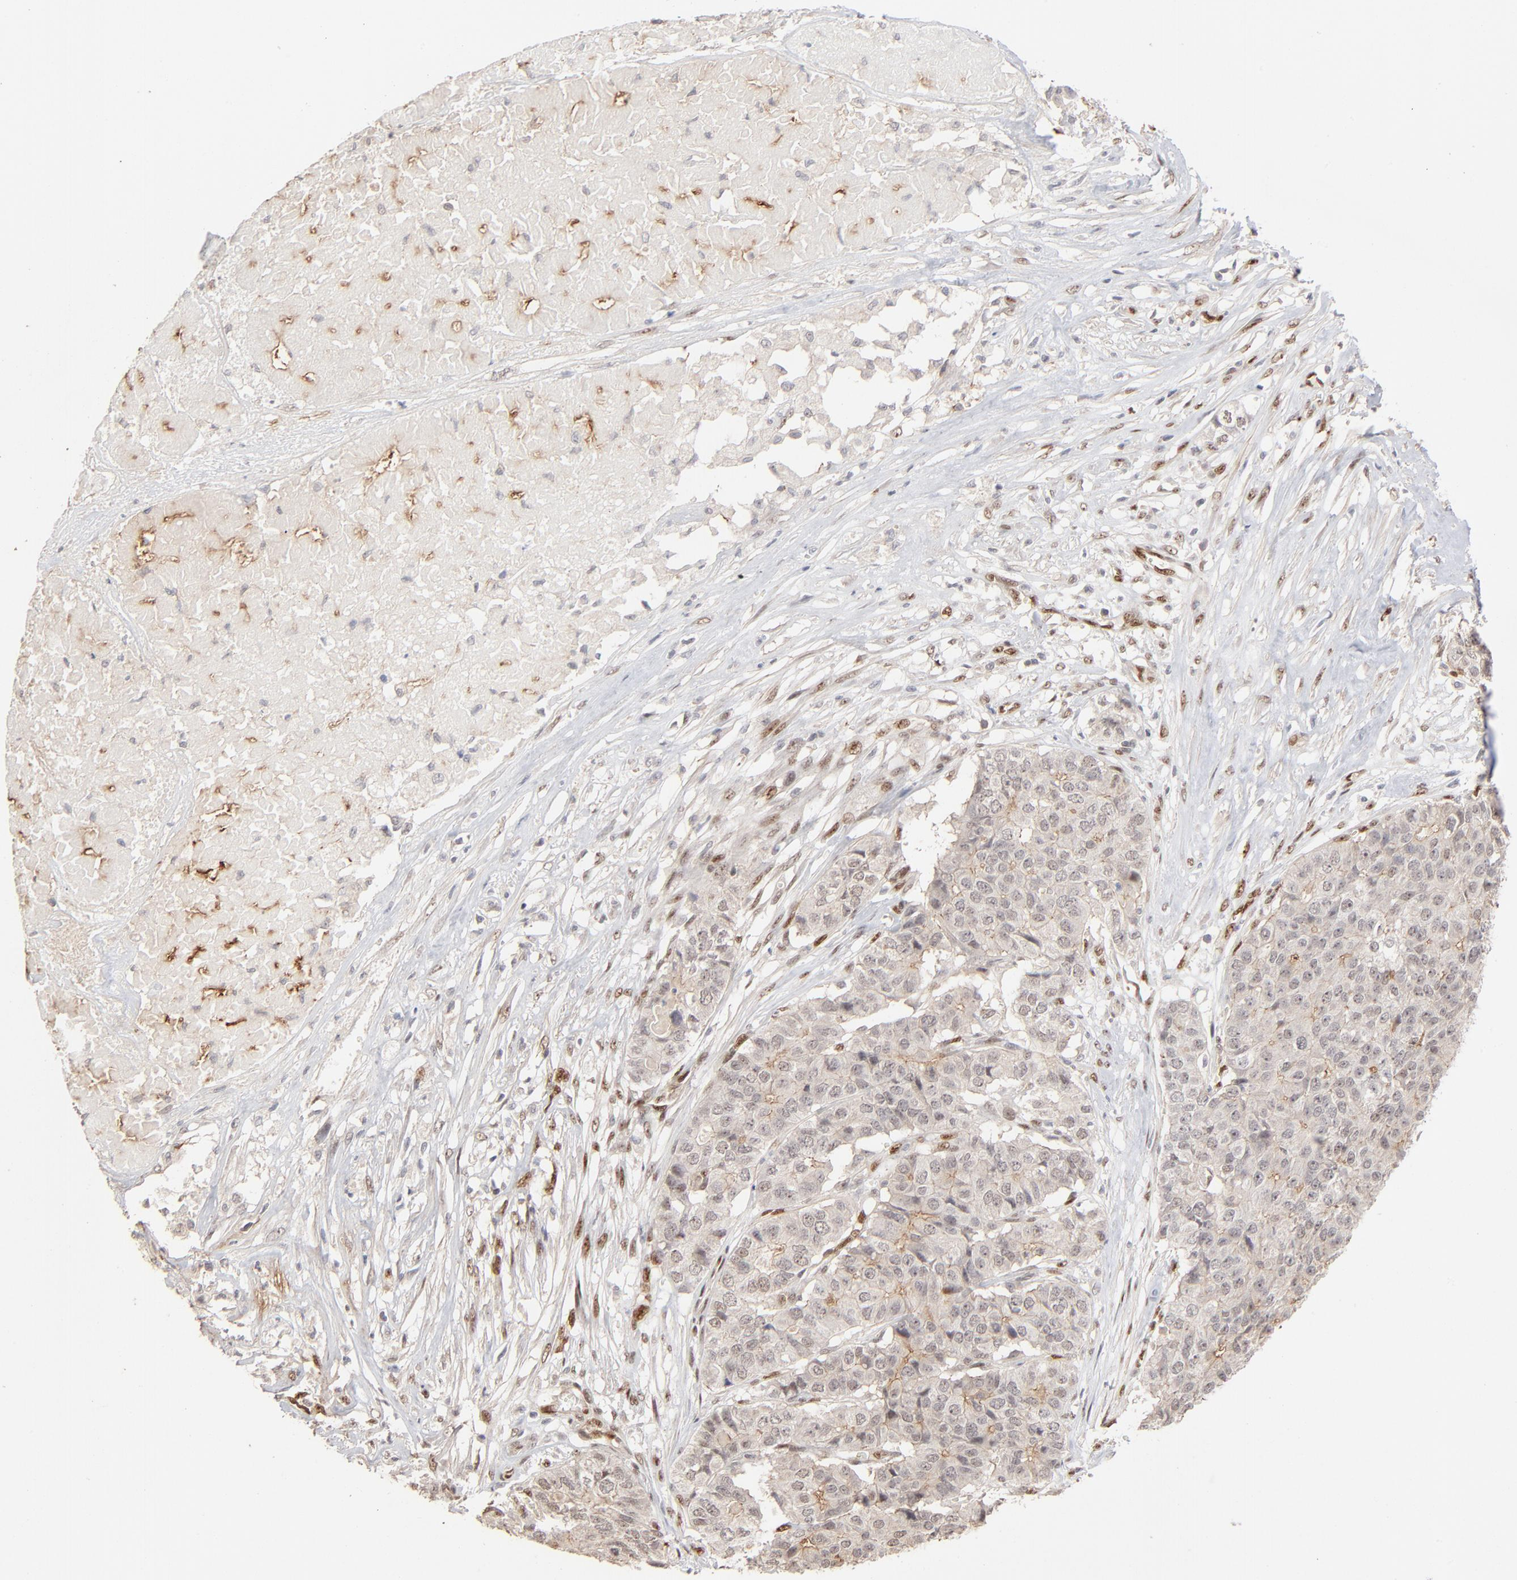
{"staining": {"intensity": "weak", "quantity": "<25%", "location": "nuclear"}, "tissue": "pancreatic cancer", "cell_type": "Tumor cells", "image_type": "cancer", "snomed": [{"axis": "morphology", "description": "Adenocarcinoma, NOS"}, {"axis": "topography", "description": "Pancreas"}], "caption": "High power microscopy micrograph of an immunohistochemistry (IHC) micrograph of adenocarcinoma (pancreatic), revealing no significant staining in tumor cells.", "gene": "NFIB", "patient": {"sex": "male", "age": 50}}